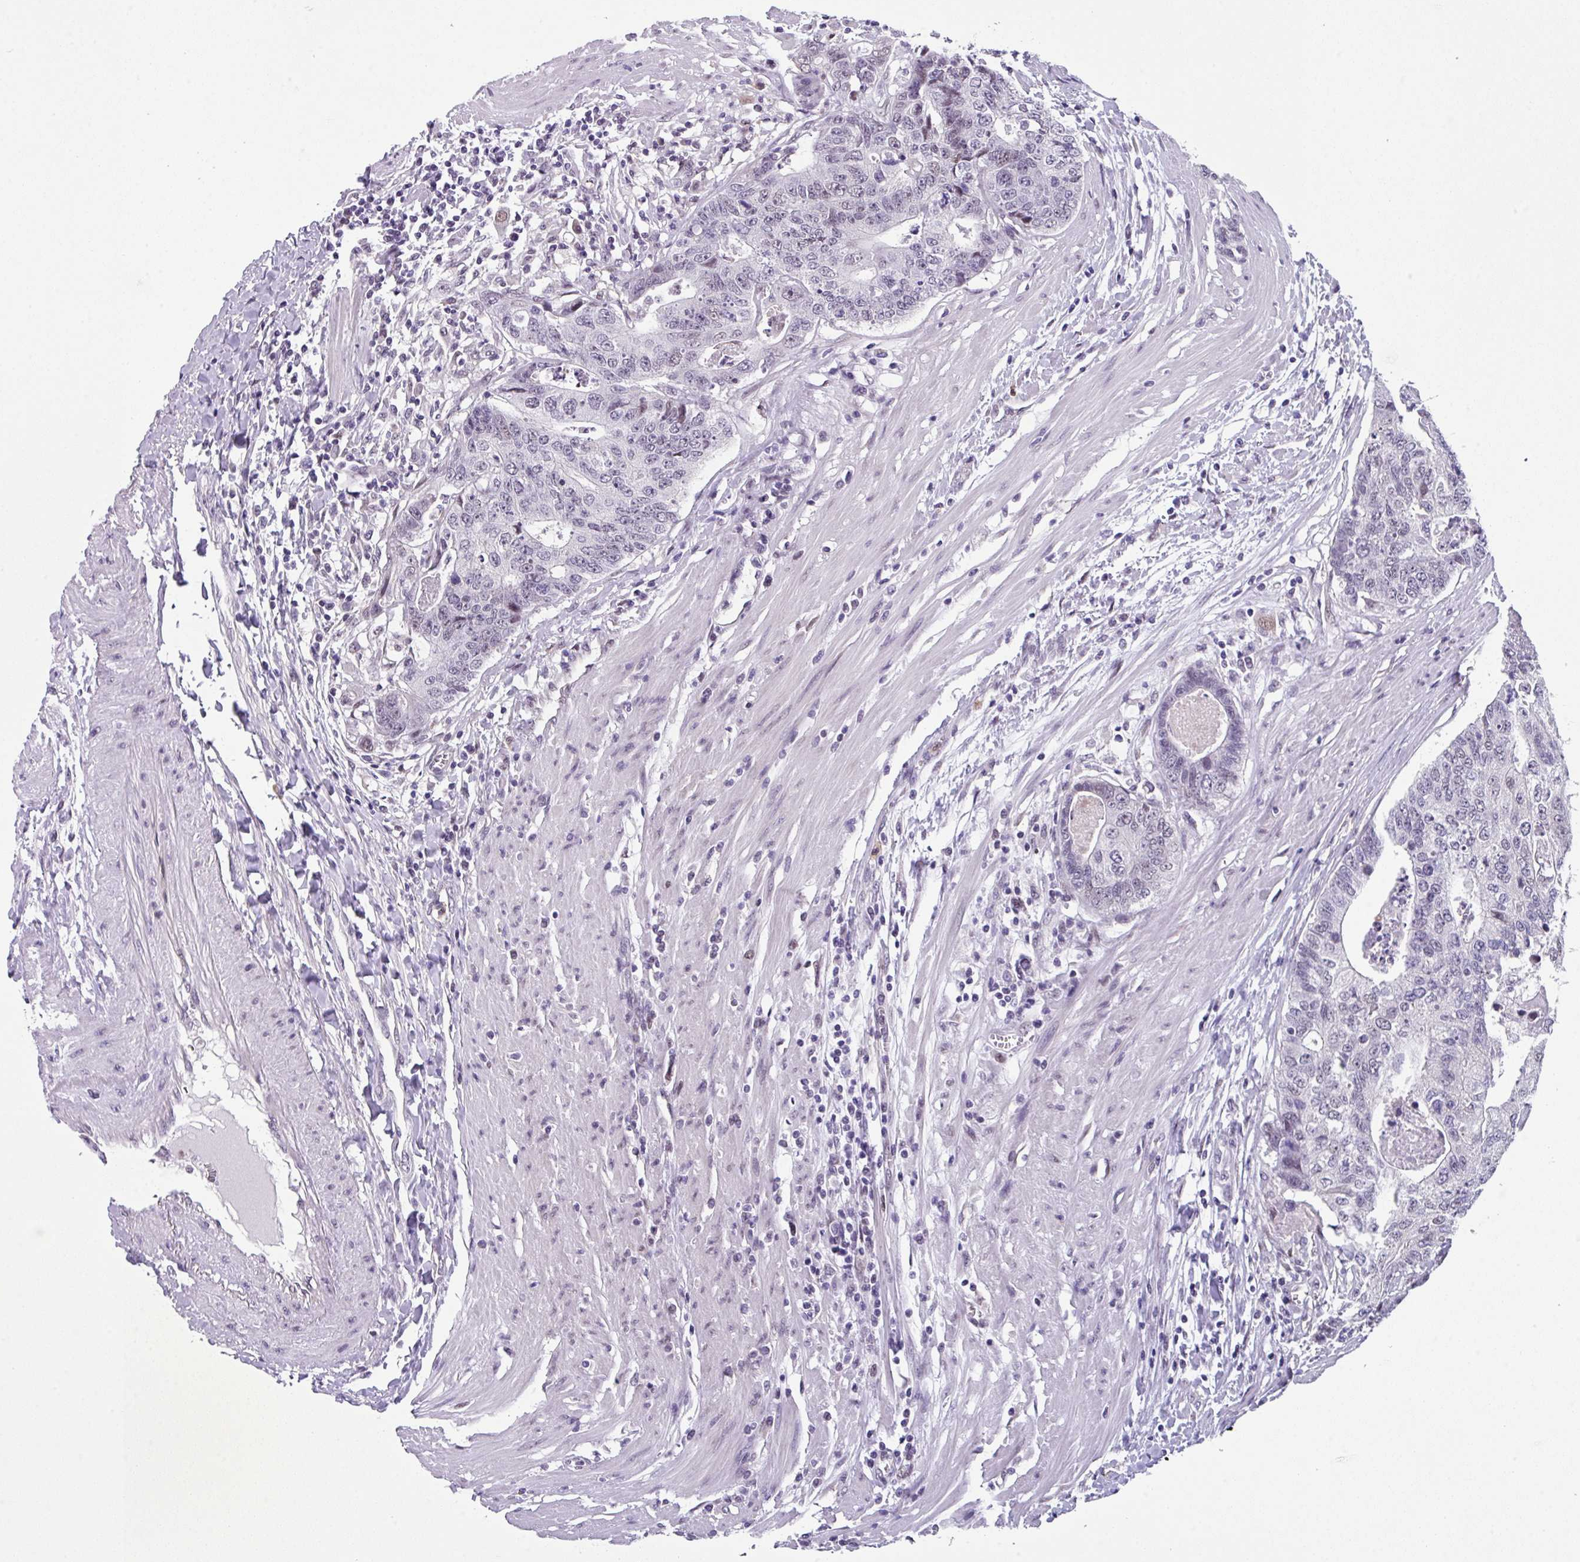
{"staining": {"intensity": "negative", "quantity": "none", "location": "none"}, "tissue": "colorectal cancer", "cell_type": "Tumor cells", "image_type": "cancer", "snomed": [{"axis": "morphology", "description": "Adenocarcinoma, NOS"}, {"axis": "topography", "description": "Colon"}], "caption": "This photomicrograph is of adenocarcinoma (colorectal) stained with immunohistochemistry to label a protein in brown with the nuclei are counter-stained blue. There is no expression in tumor cells.", "gene": "ZFP3", "patient": {"sex": "female", "age": 67}}